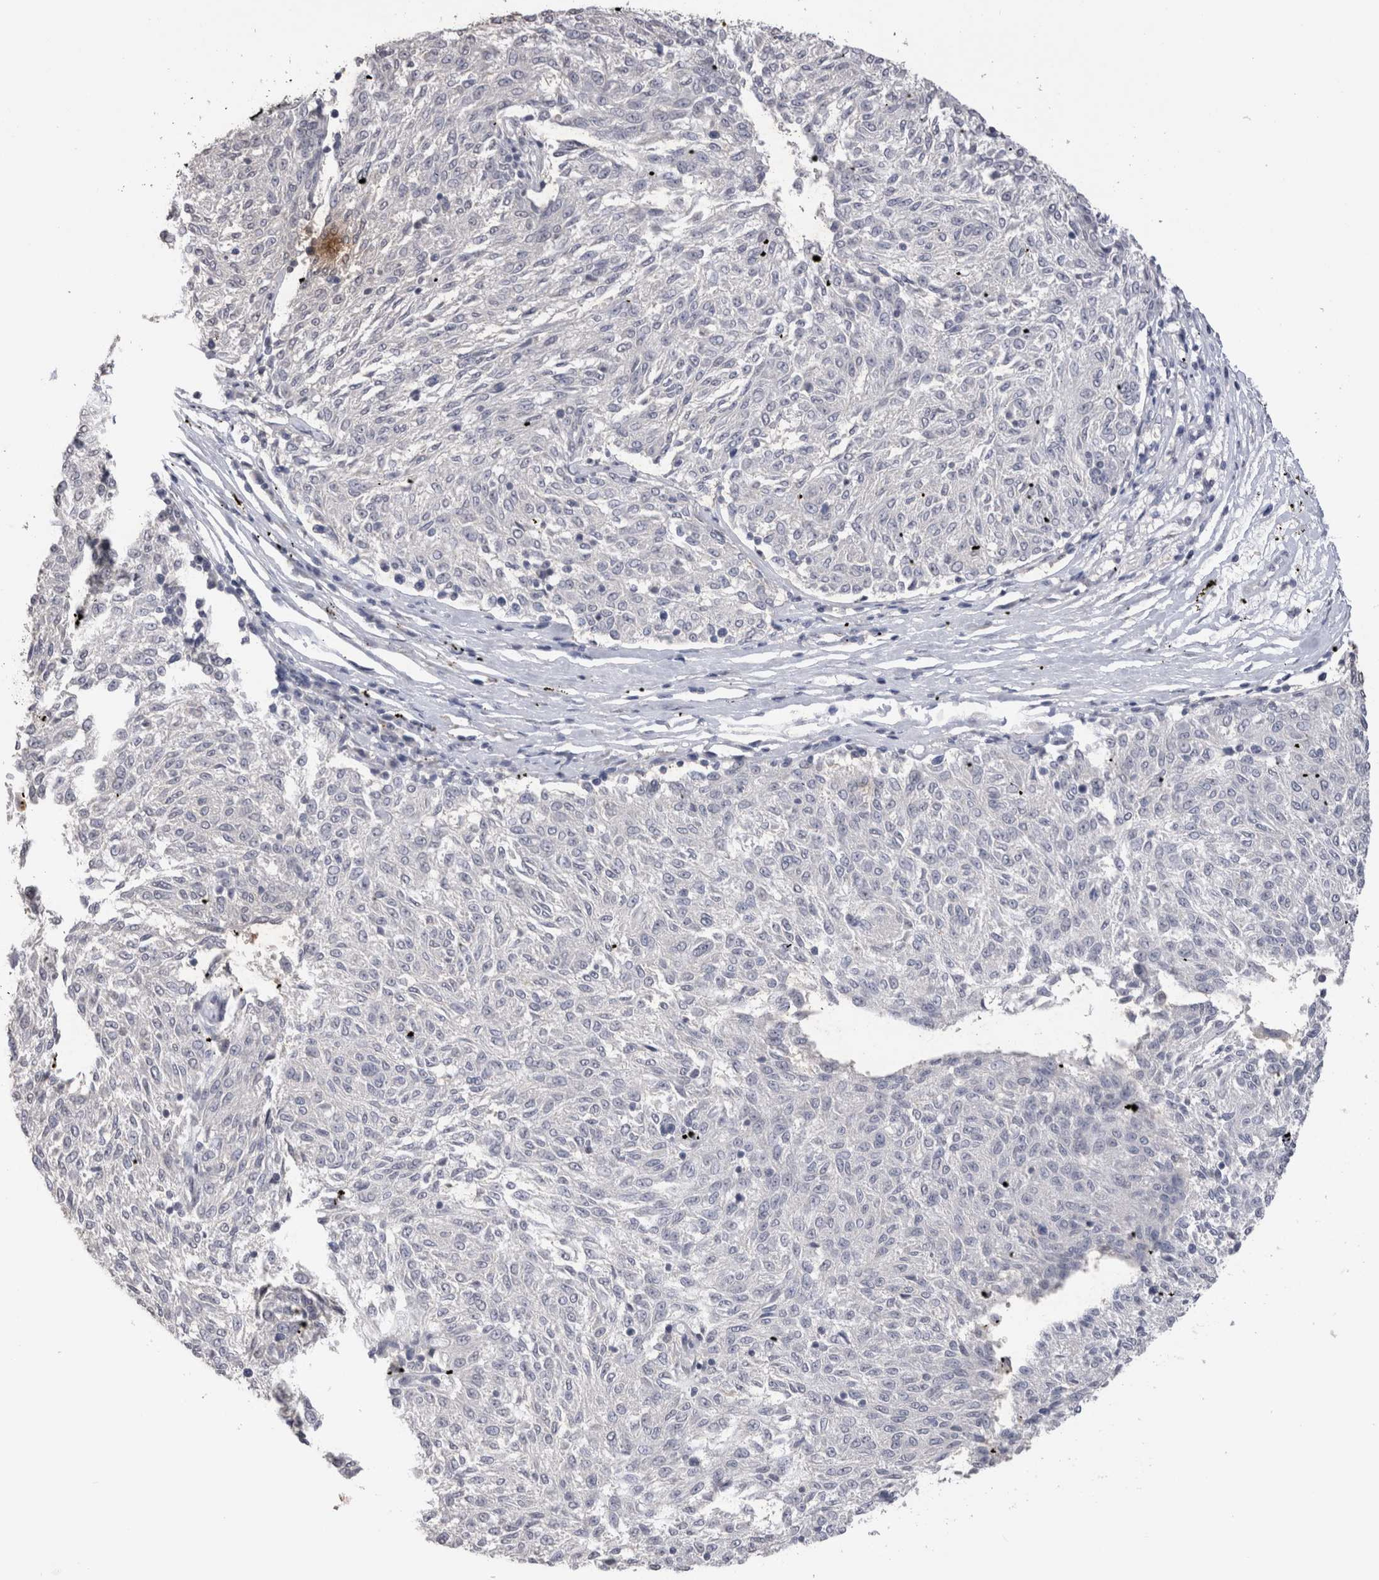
{"staining": {"intensity": "negative", "quantity": "none", "location": "none"}, "tissue": "melanoma", "cell_type": "Tumor cells", "image_type": "cancer", "snomed": [{"axis": "morphology", "description": "Malignant melanoma, NOS"}, {"axis": "topography", "description": "Skin"}], "caption": "An IHC histopathology image of melanoma is shown. There is no staining in tumor cells of melanoma.", "gene": "CDH6", "patient": {"sex": "female", "age": 72}}